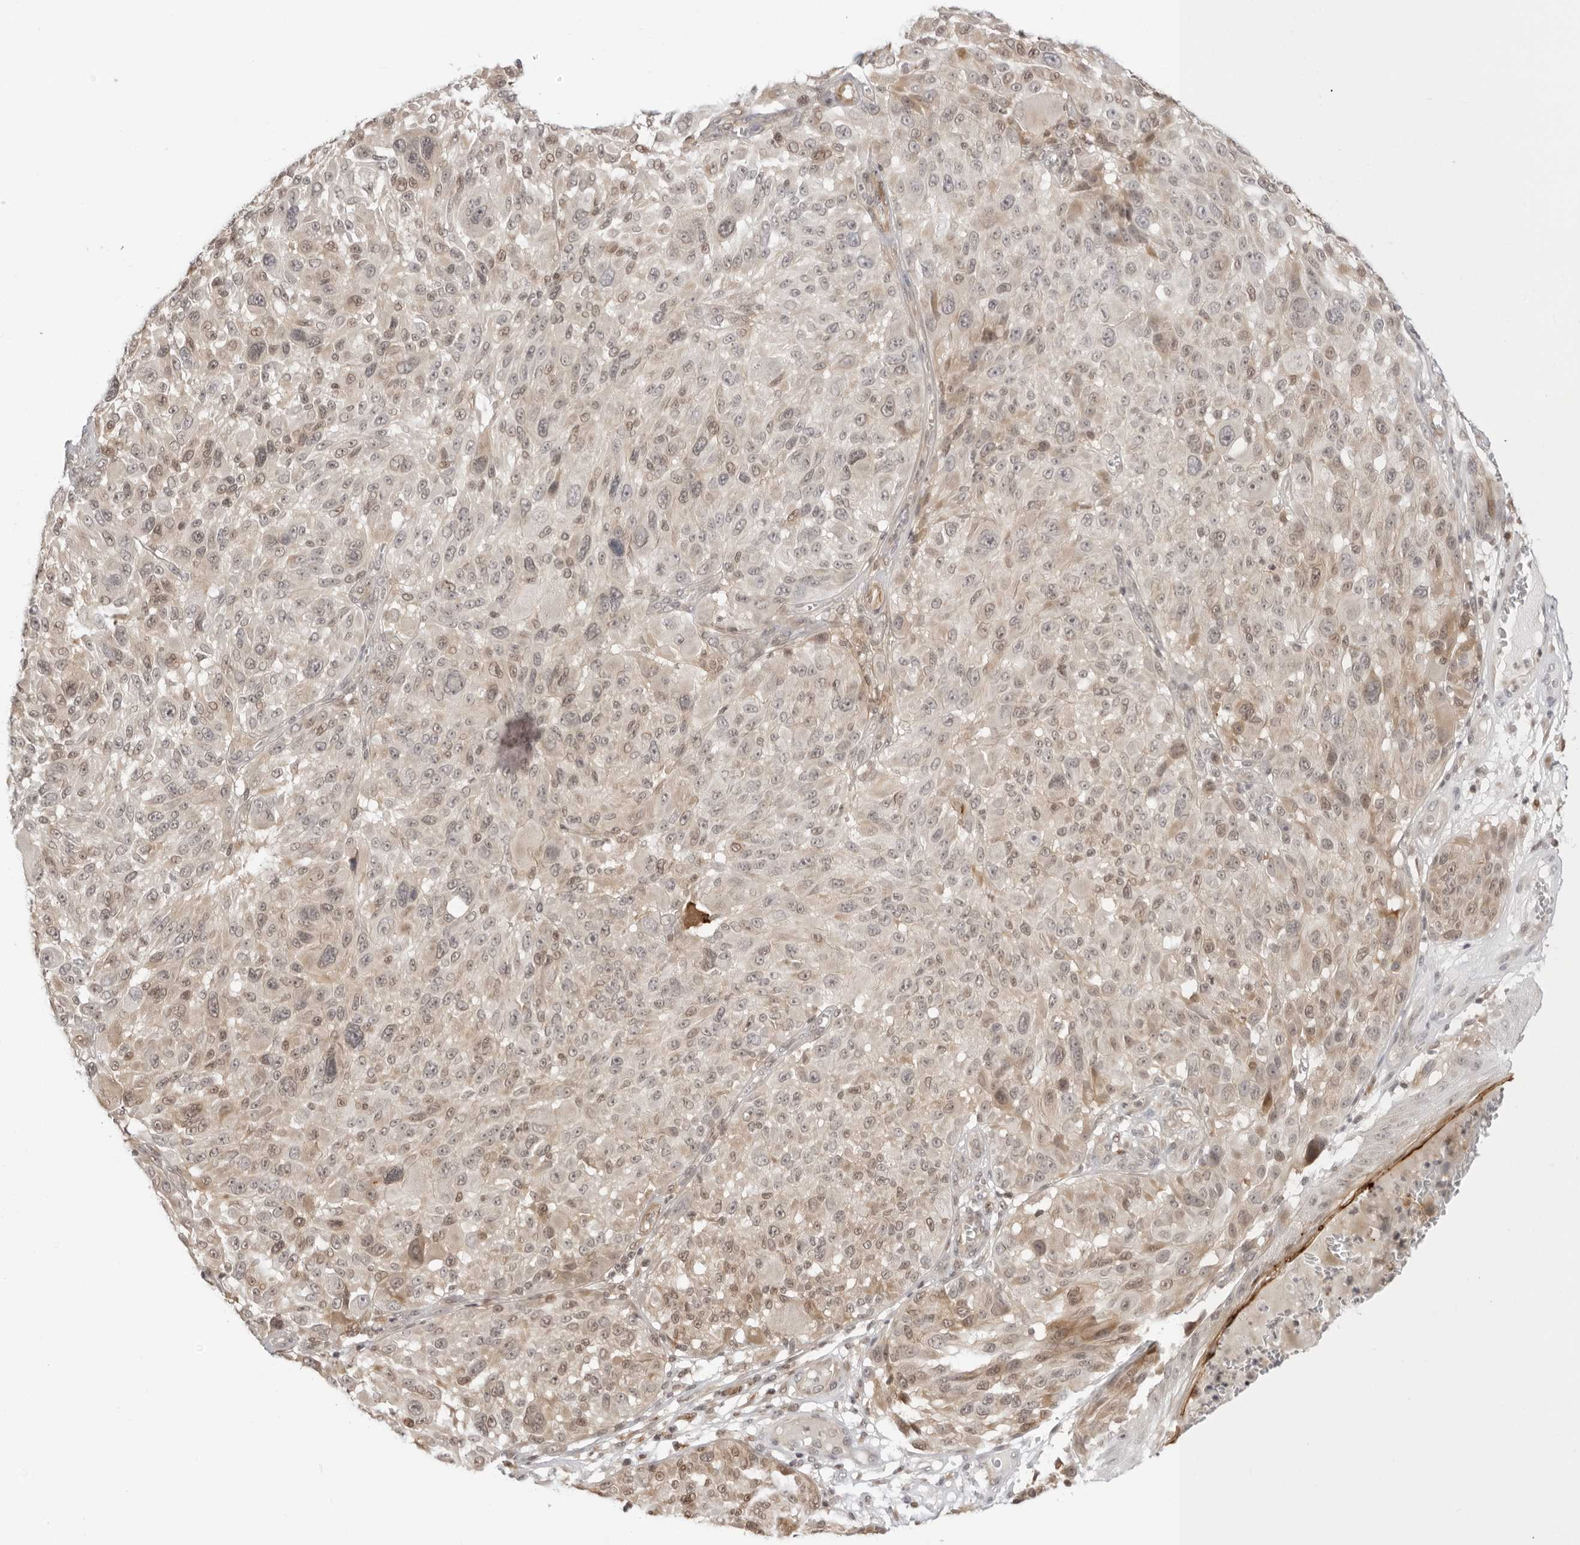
{"staining": {"intensity": "weak", "quantity": "25%-75%", "location": "cytoplasmic/membranous,nuclear"}, "tissue": "melanoma", "cell_type": "Tumor cells", "image_type": "cancer", "snomed": [{"axis": "morphology", "description": "Malignant melanoma, NOS"}, {"axis": "topography", "description": "Skin"}], "caption": "This photomicrograph exhibits immunohistochemistry staining of human malignant melanoma, with low weak cytoplasmic/membranous and nuclear staining in about 25%-75% of tumor cells.", "gene": "RNF146", "patient": {"sex": "male", "age": 83}}